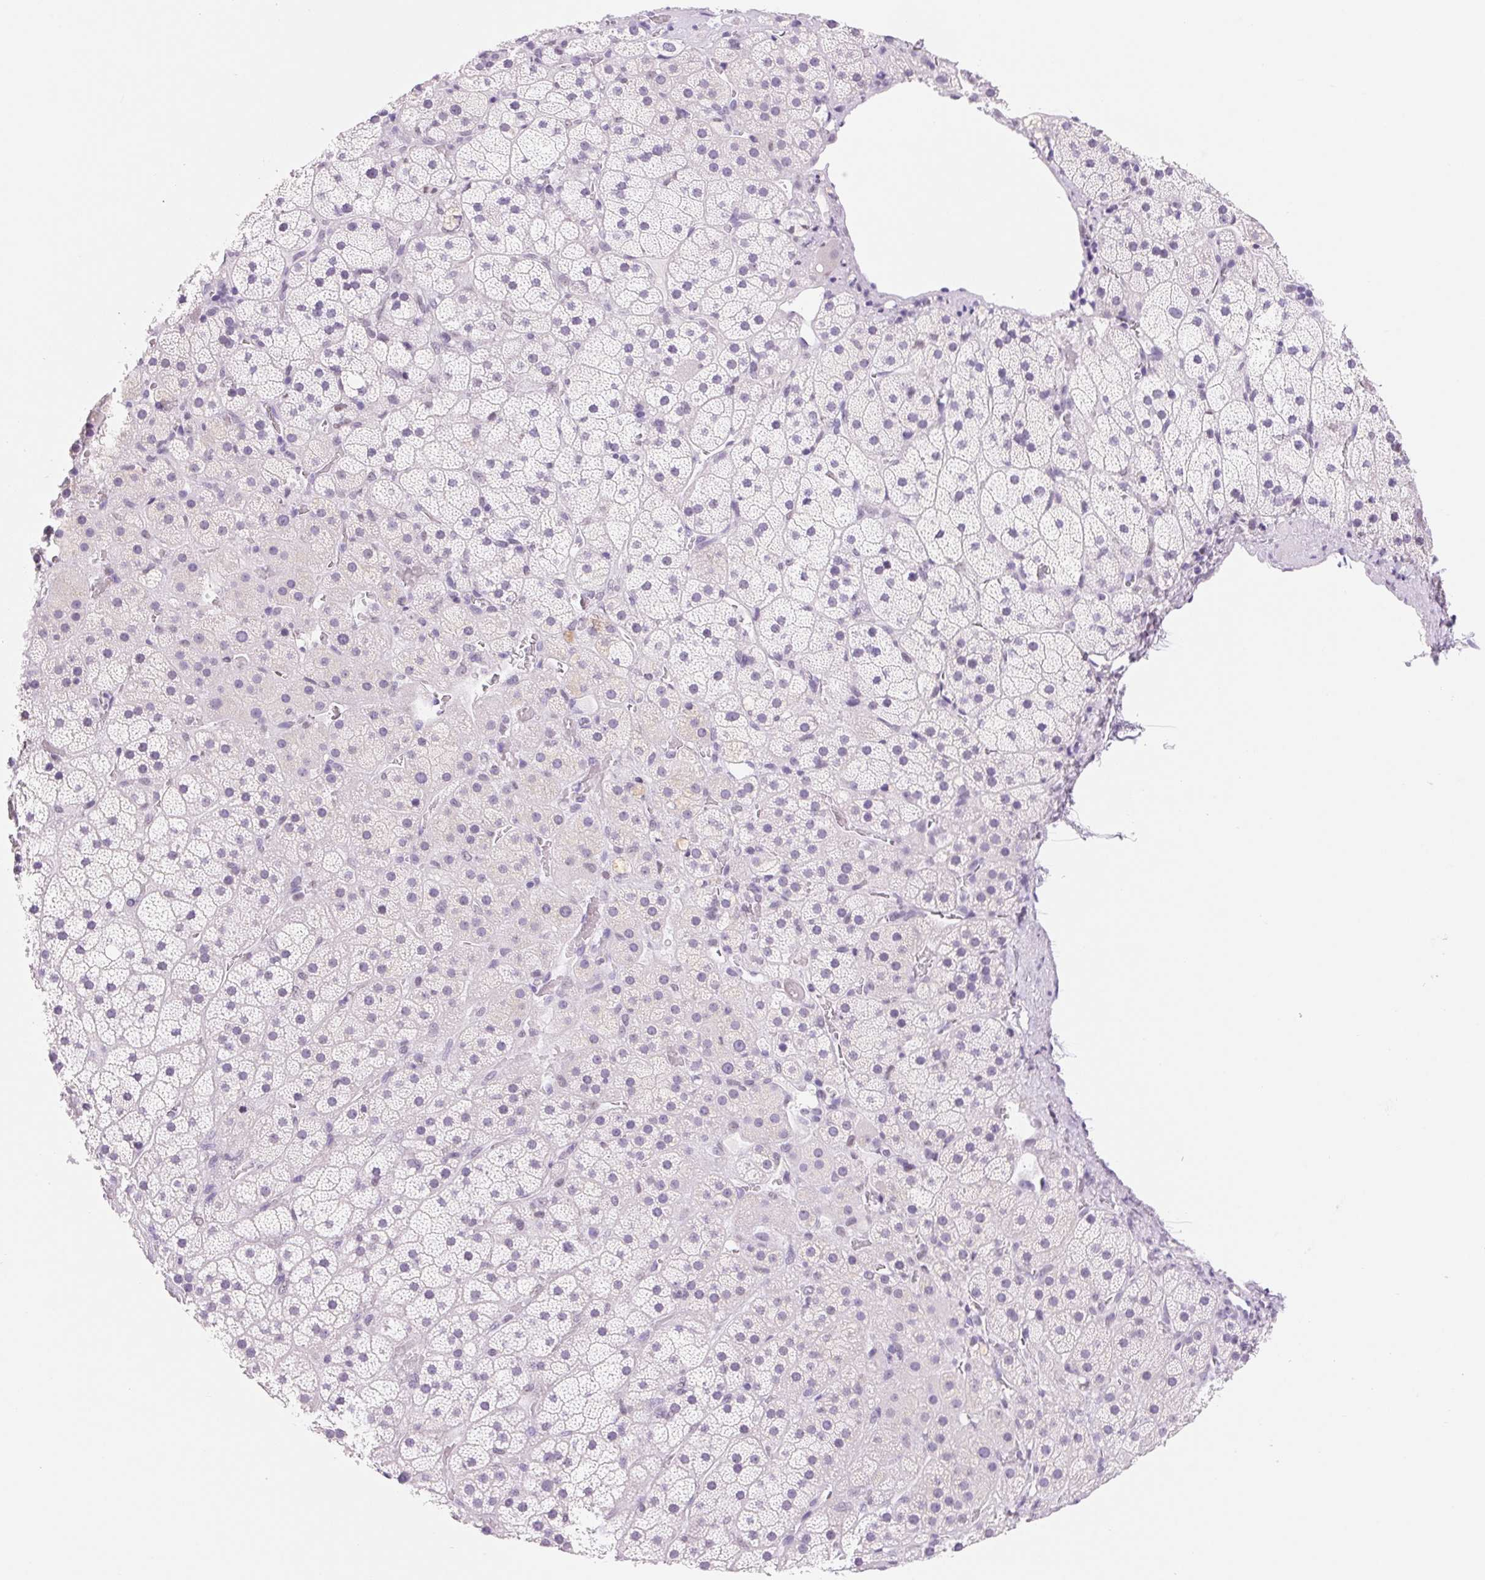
{"staining": {"intensity": "negative", "quantity": "none", "location": "none"}, "tissue": "adrenal gland", "cell_type": "Glandular cells", "image_type": "normal", "snomed": [{"axis": "morphology", "description": "Normal tissue, NOS"}, {"axis": "topography", "description": "Adrenal gland"}], "caption": "Immunohistochemistry (IHC) image of benign human adrenal gland stained for a protein (brown), which shows no staining in glandular cells. The staining was performed using DAB to visualize the protein expression in brown, while the nuclei were stained in blue with hematoxylin (Magnification: 20x).", "gene": "ASGR2", "patient": {"sex": "male", "age": 57}}